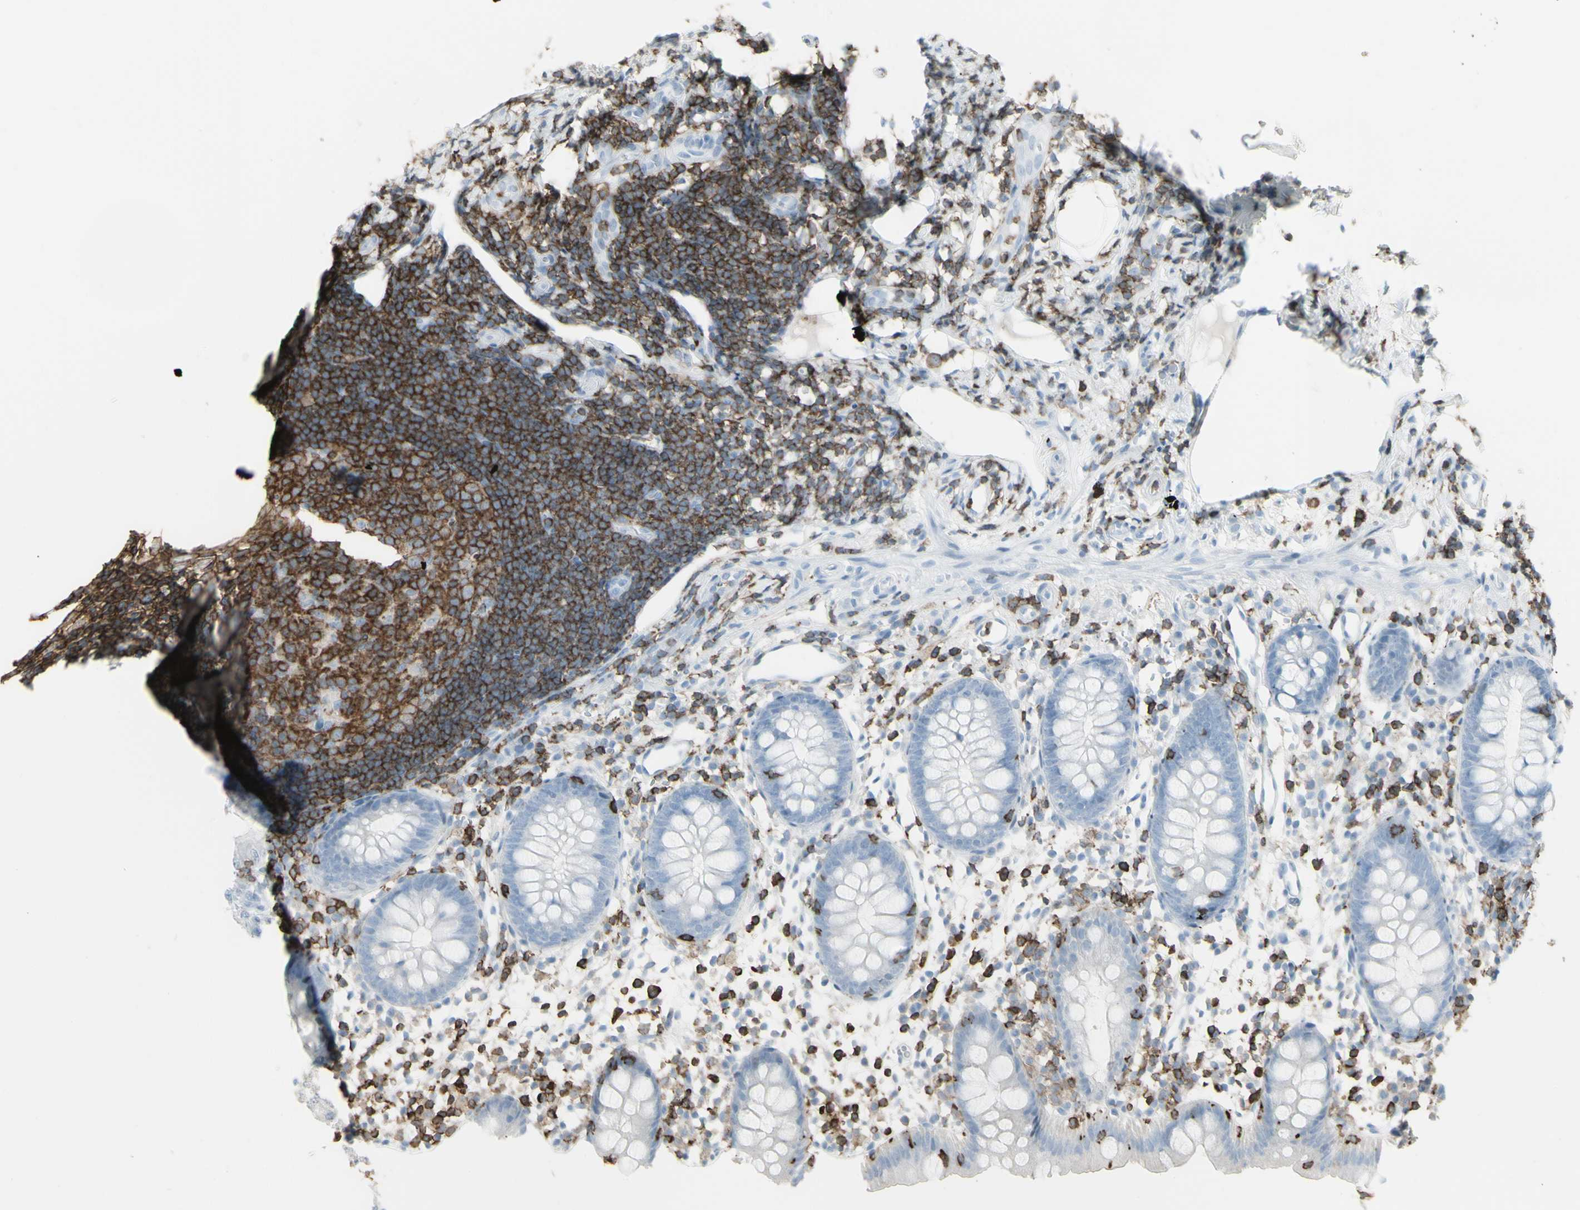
{"staining": {"intensity": "negative", "quantity": "none", "location": "none"}, "tissue": "appendix", "cell_type": "Glandular cells", "image_type": "normal", "snomed": [{"axis": "morphology", "description": "Normal tissue, NOS"}, {"axis": "topography", "description": "Appendix"}], "caption": "This is a image of IHC staining of normal appendix, which shows no expression in glandular cells. (DAB (3,3'-diaminobenzidine) IHC with hematoxylin counter stain).", "gene": "NRG1", "patient": {"sex": "female", "age": 20}}